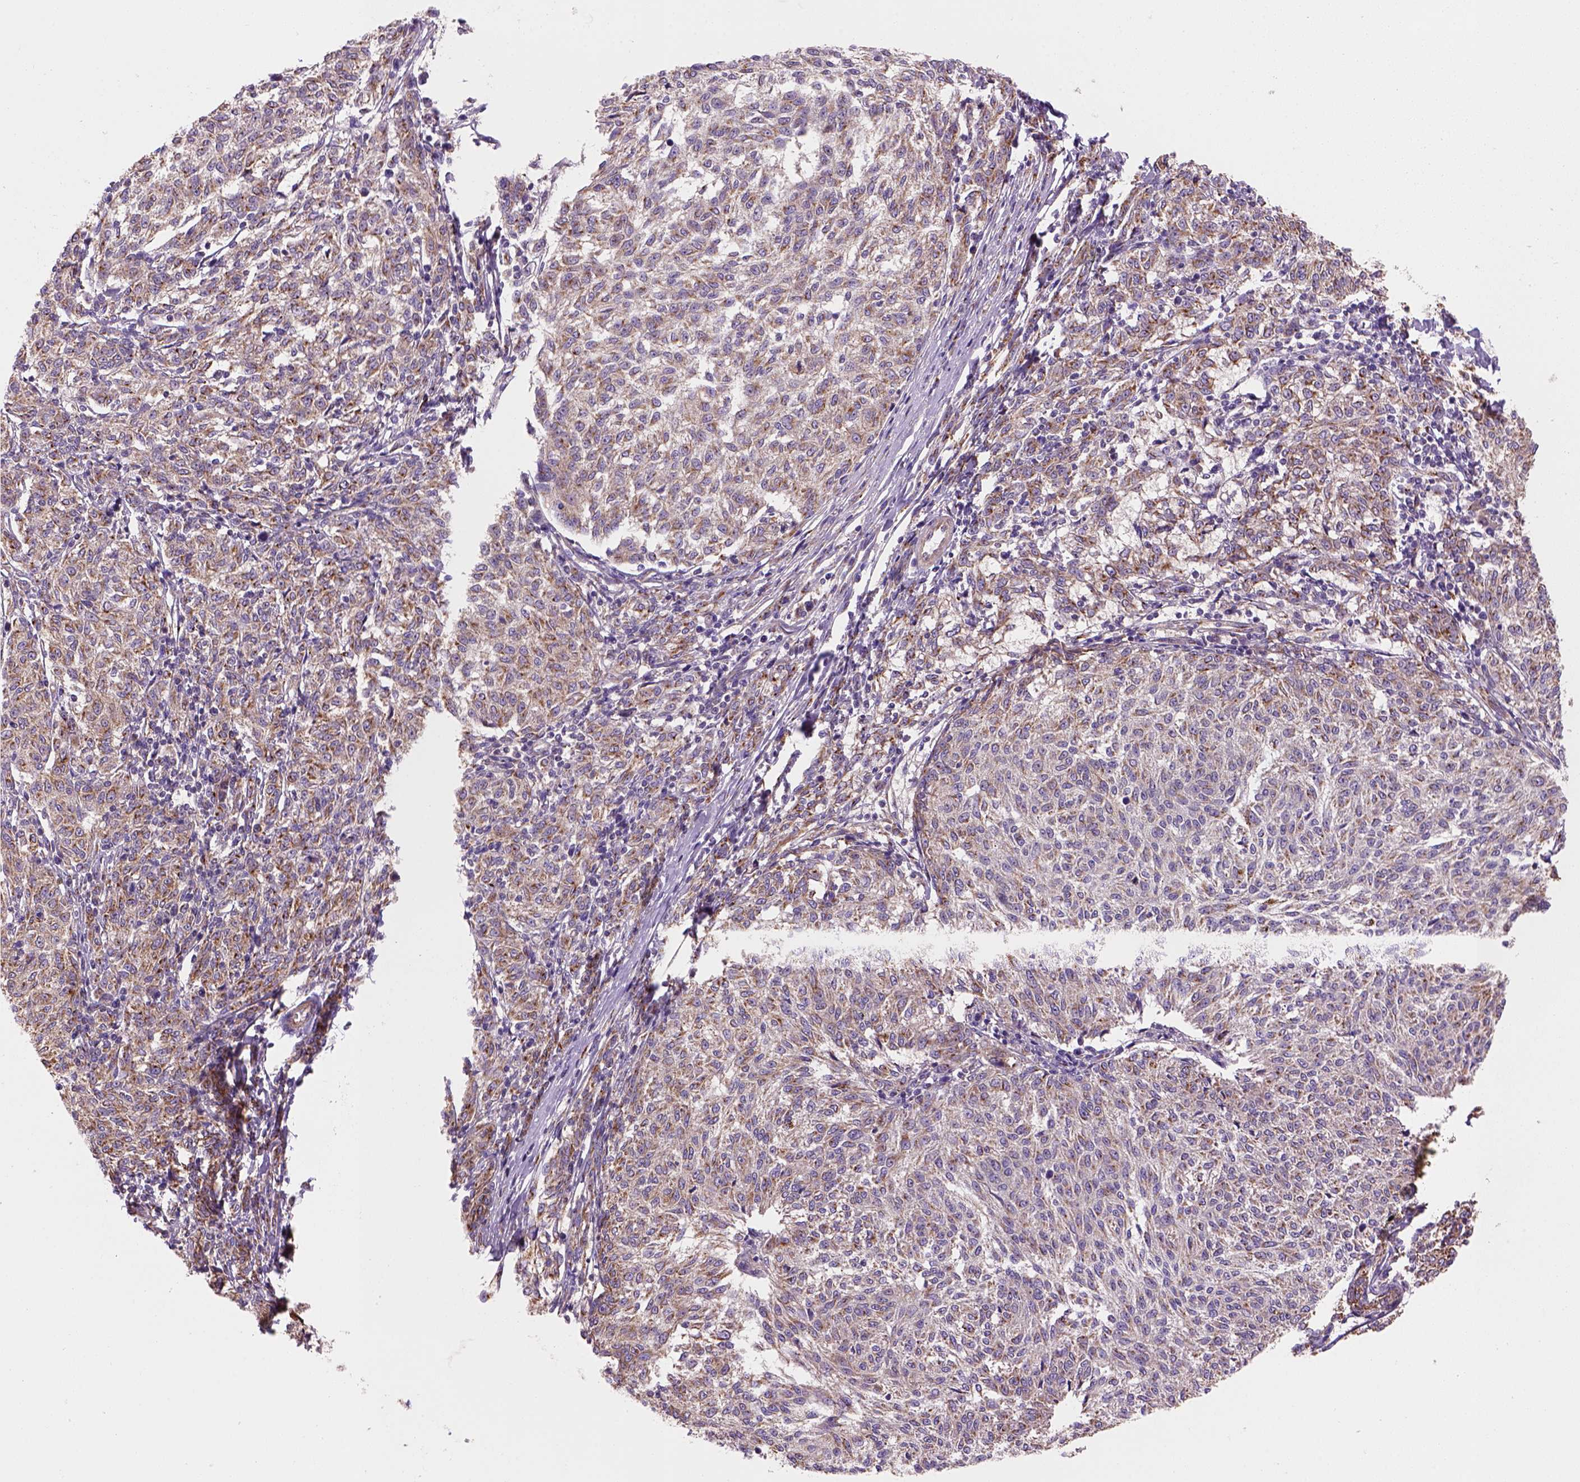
{"staining": {"intensity": "moderate", "quantity": "25%-75%", "location": "cytoplasmic/membranous"}, "tissue": "melanoma", "cell_type": "Tumor cells", "image_type": "cancer", "snomed": [{"axis": "morphology", "description": "Malignant melanoma, NOS"}, {"axis": "topography", "description": "Skin"}], "caption": "The immunohistochemical stain labels moderate cytoplasmic/membranous expression in tumor cells of melanoma tissue.", "gene": "WARS2", "patient": {"sex": "female", "age": 72}}